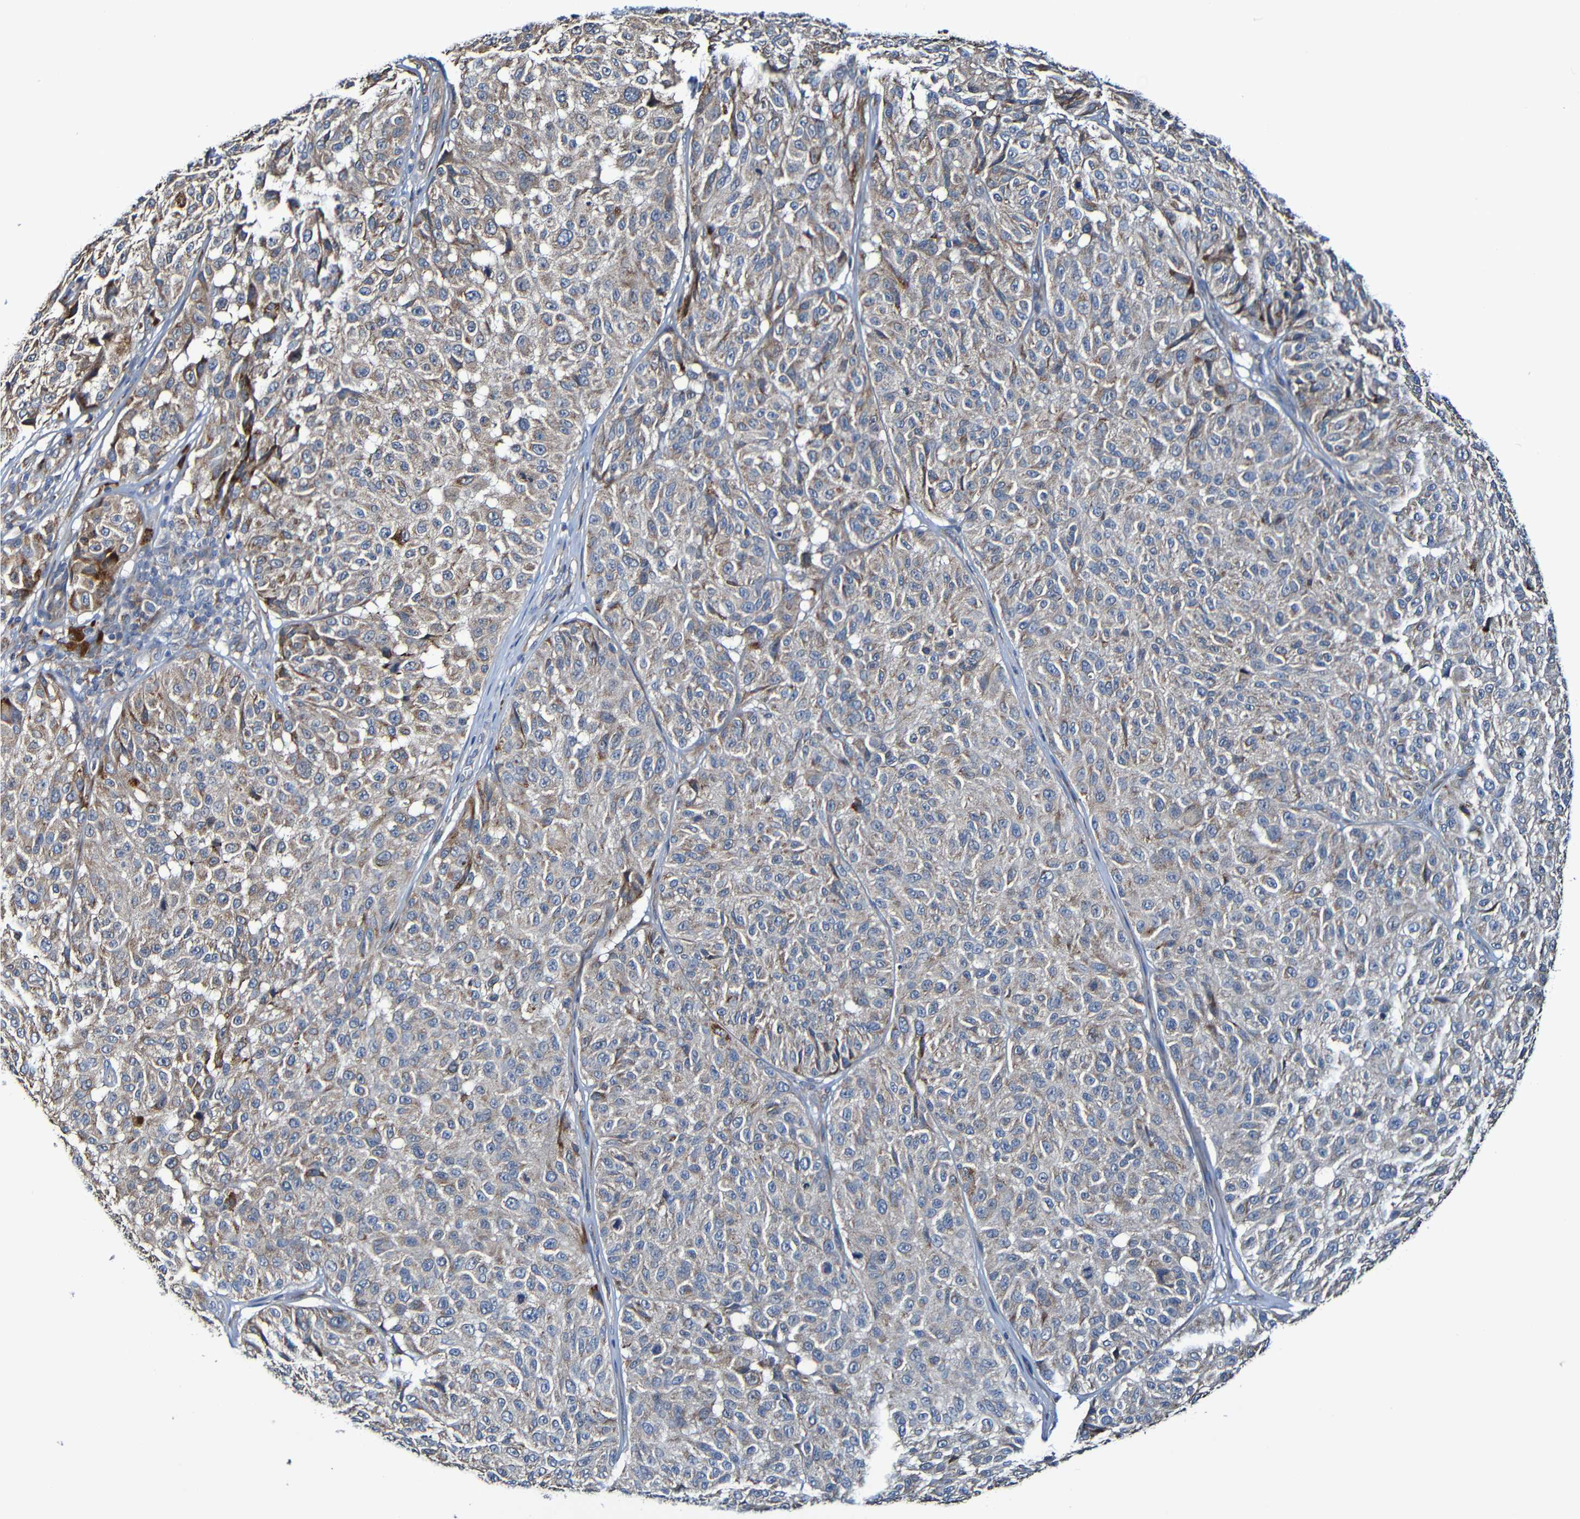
{"staining": {"intensity": "weak", "quantity": ">75%", "location": "cytoplasmic/membranous"}, "tissue": "melanoma", "cell_type": "Tumor cells", "image_type": "cancer", "snomed": [{"axis": "morphology", "description": "Malignant melanoma, NOS"}, {"axis": "topography", "description": "Skin"}], "caption": "Immunohistochemistry (IHC) staining of melanoma, which reveals low levels of weak cytoplasmic/membranous positivity in approximately >75% of tumor cells indicating weak cytoplasmic/membranous protein staining. The staining was performed using DAB (3,3'-diaminobenzidine) (brown) for protein detection and nuclei were counterstained in hematoxylin (blue).", "gene": "ADAM15", "patient": {"sex": "female", "age": 46}}